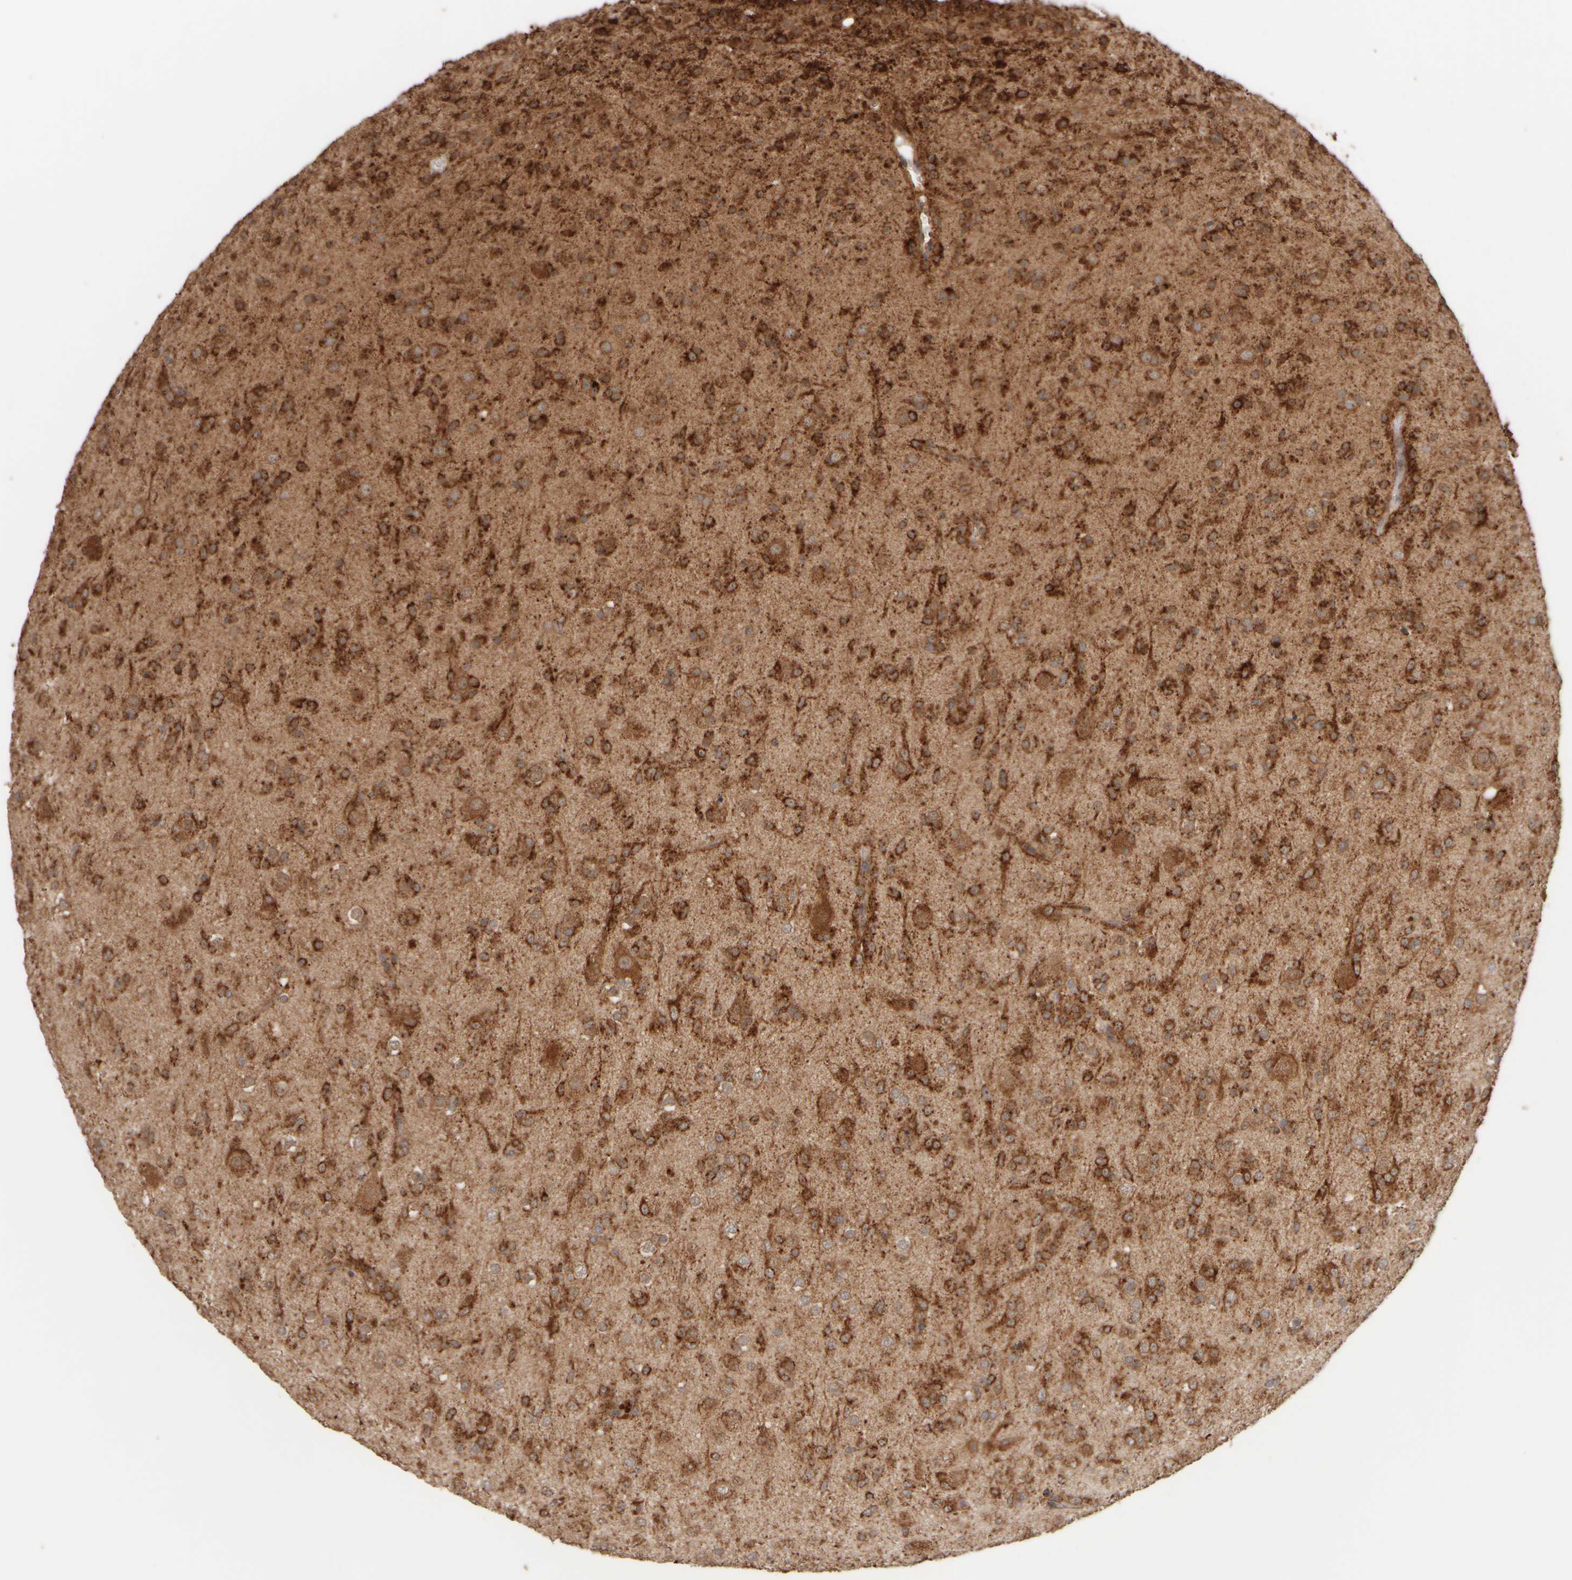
{"staining": {"intensity": "strong", "quantity": ">75%", "location": "cytoplasmic/membranous"}, "tissue": "glioma", "cell_type": "Tumor cells", "image_type": "cancer", "snomed": [{"axis": "morphology", "description": "Glioma, malignant, Low grade"}, {"axis": "topography", "description": "Brain"}], "caption": "Approximately >75% of tumor cells in malignant glioma (low-grade) show strong cytoplasmic/membranous protein positivity as visualized by brown immunohistochemical staining.", "gene": "EIF2B3", "patient": {"sex": "male", "age": 65}}